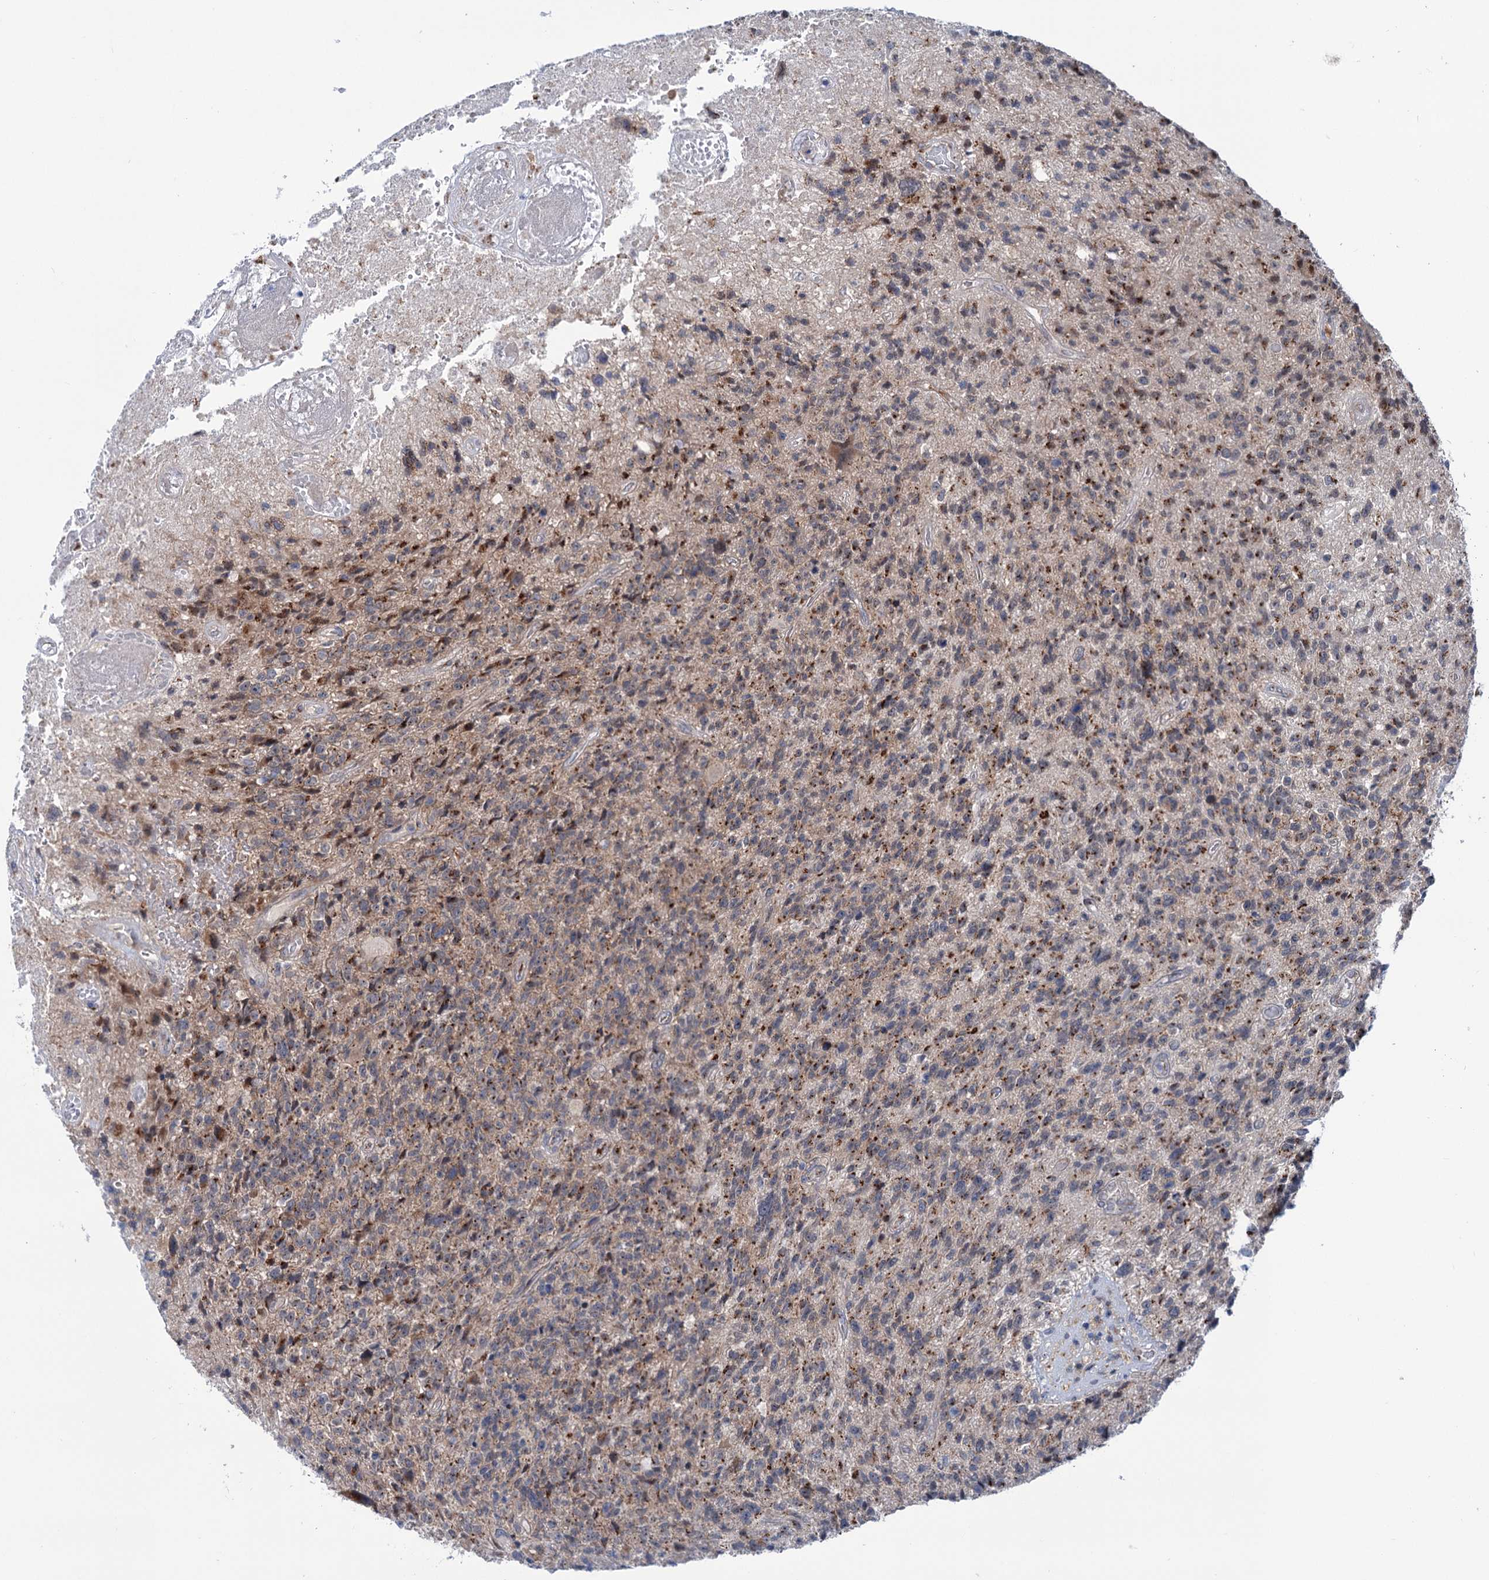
{"staining": {"intensity": "strong", "quantity": ">75%", "location": "cytoplasmic/membranous"}, "tissue": "glioma", "cell_type": "Tumor cells", "image_type": "cancer", "snomed": [{"axis": "morphology", "description": "Glioma, malignant, High grade"}, {"axis": "topography", "description": "Brain"}], "caption": "Malignant glioma (high-grade) was stained to show a protein in brown. There is high levels of strong cytoplasmic/membranous staining in approximately >75% of tumor cells.", "gene": "ELP4", "patient": {"sex": "male", "age": 76}}